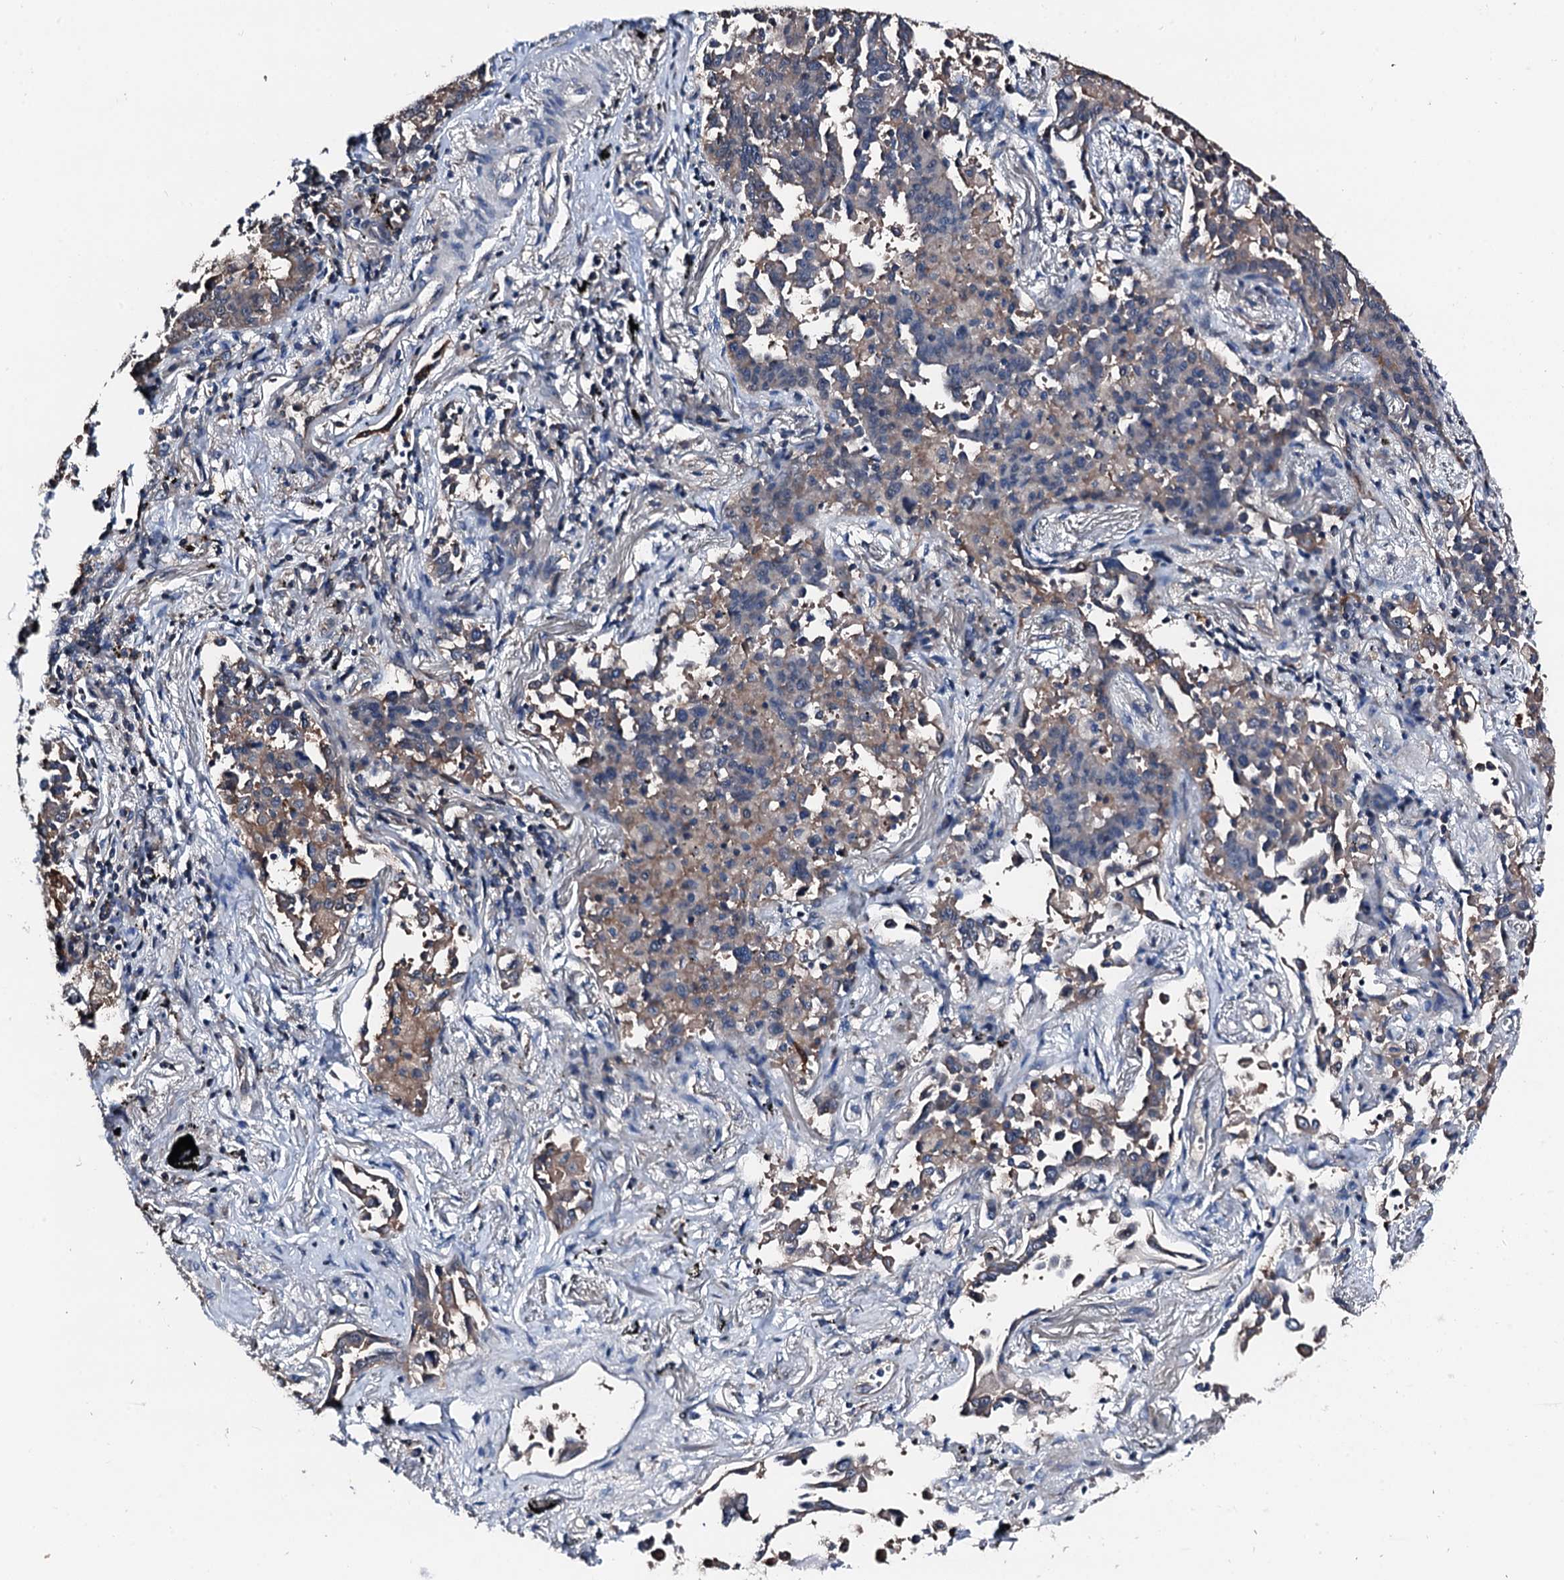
{"staining": {"intensity": "moderate", "quantity": "<25%", "location": "cytoplasmic/membranous"}, "tissue": "lung cancer", "cell_type": "Tumor cells", "image_type": "cancer", "snomed": [{"axis": "morphology", "description": "Adenocarcinoma, NOS"}, {"axis": "topography", "description": "Lung"}], "caption": "The immunohistochemical stain highlights moderate cytoplasmic/membranous positivity in tumor cells of lung cancer (adenocarcinoma) tissue. (Stains: DAB in brown, nuclei in blue, Microscopy: brightfield microscopy at high magnification).", "gene": "TRAFD1", "patient": {"sex": "male", "age": 67}}